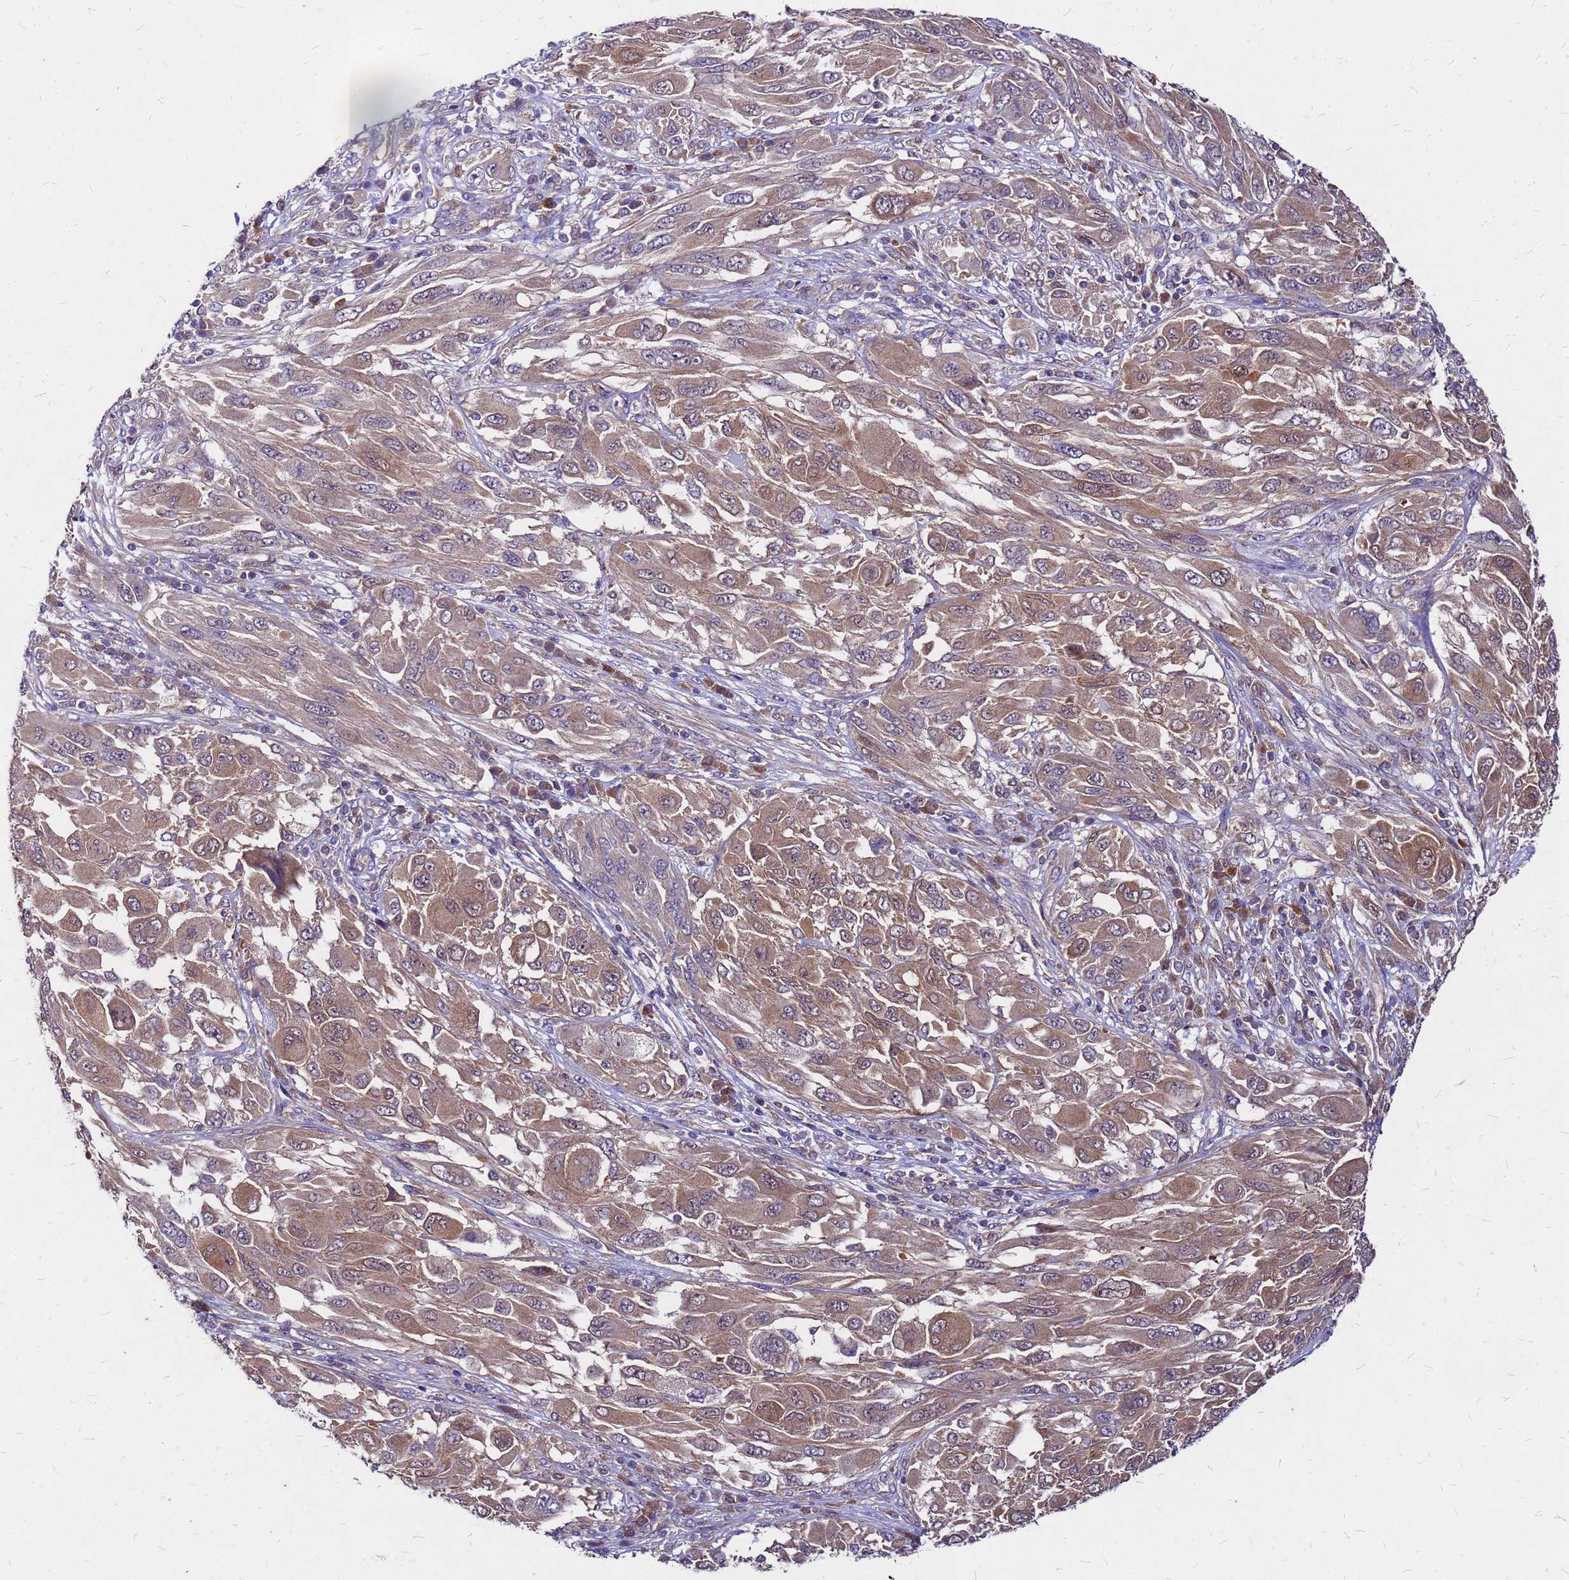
{"staining": {"intensity": "moderate", "quantity": ">75%", "location": "cytoplasmic/membranous"}, "tissue": "melanoma", "cell_type": "Tumor cells", "image_type": "cancer", "snomed": [{"axis": "morphology", "description": "Malignant melanoma, NOS"}, {"axis": "topography", "description": "Skin"}], "caption": "Protein expression analysis of human melanoma reveals moderate cytoplasmic/membranous staining in approximately >75% of tumor cells.", "gene": "DUSP23", "patient": {"sex": "female", "age": 91}}